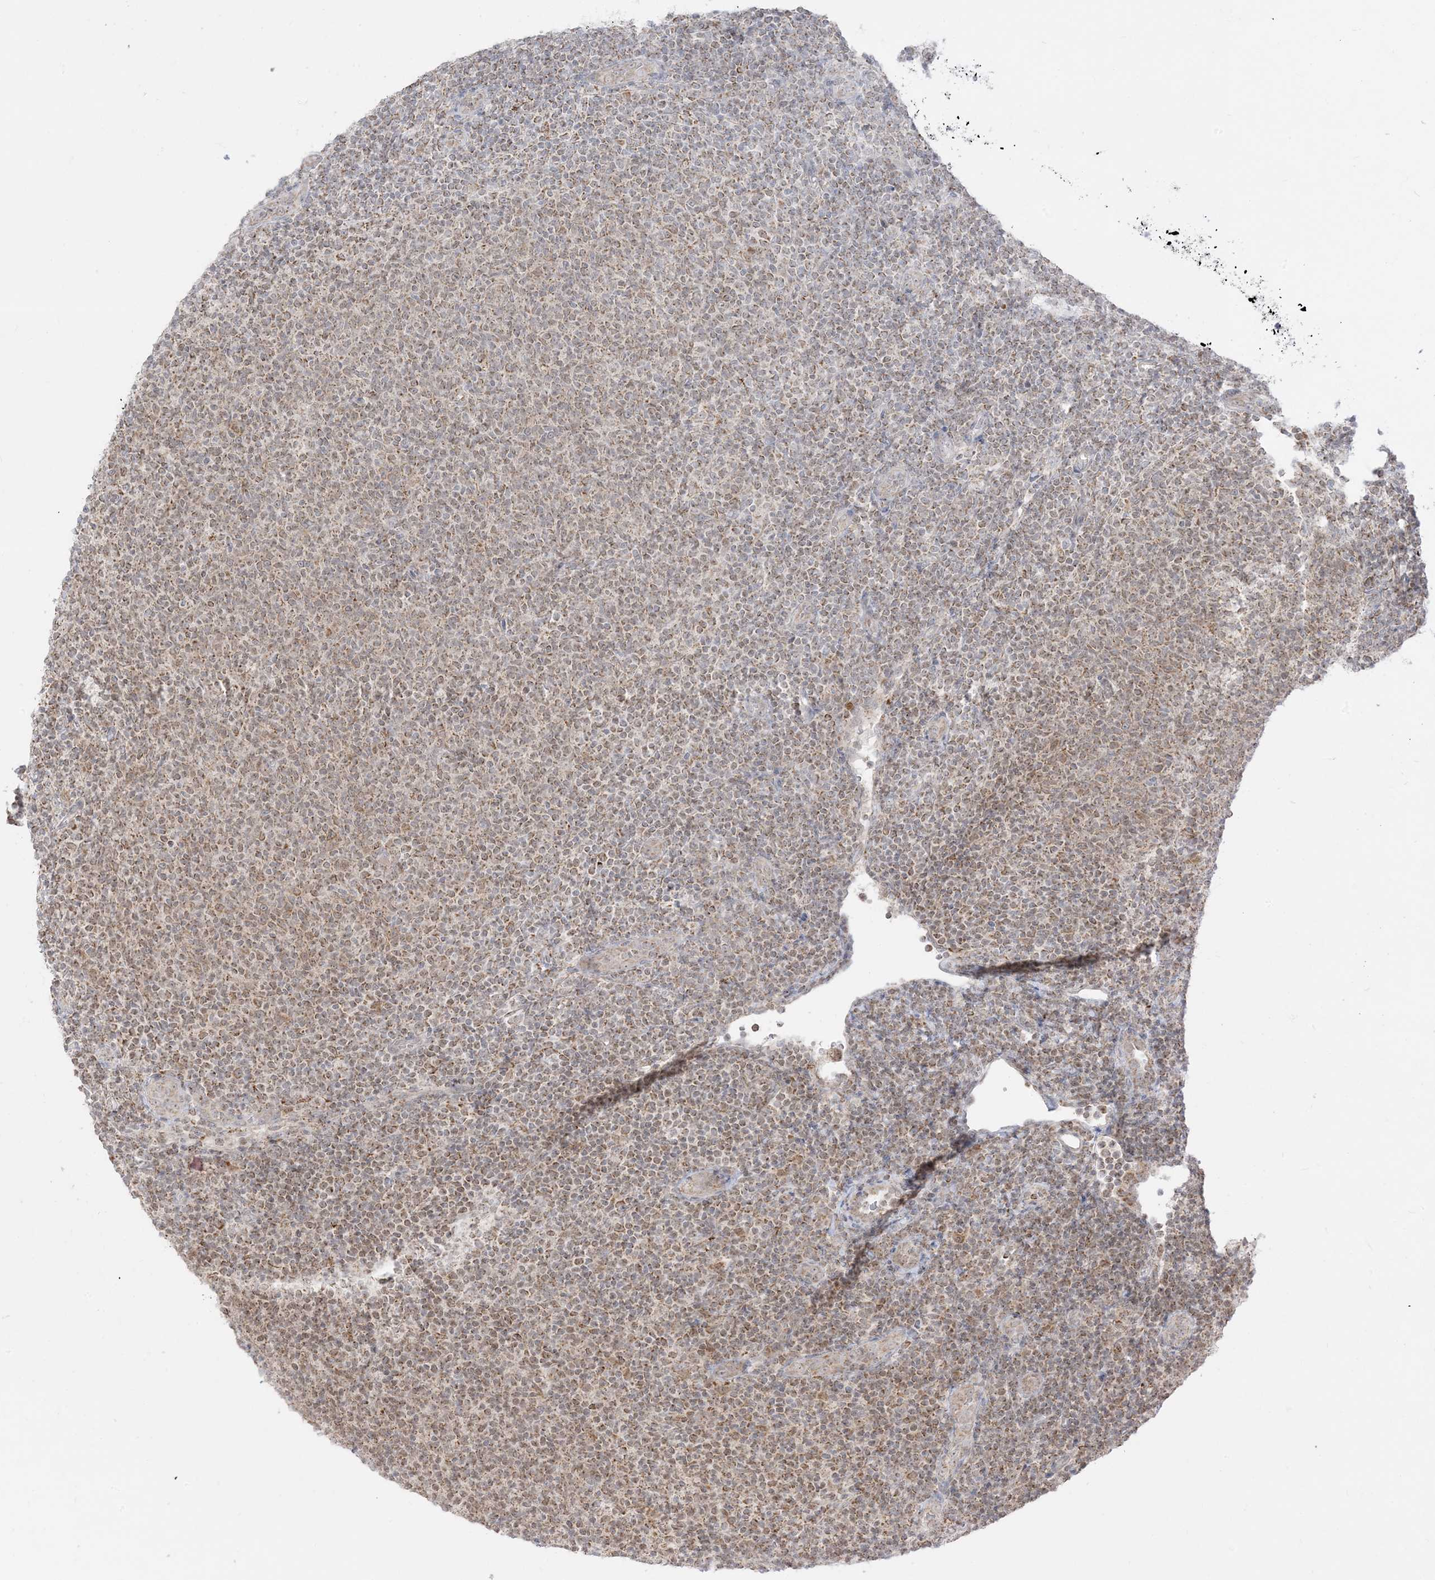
{"staining": {"intensity": "moderate", "quantity": ">75%", "location": "cytoplasmic/membranous"}, "tissue": "lymphoma", "cell_type": "Tumor cells", "image_type": "cancer", "snomed": [{"axis": "morphology", "description": "Malignant lymphoma, non-Hodgkin's type, Low grade"}, {"axis": "topography", "description": "Lymph node"}], "caption": "Immunohistochemistry histopathology image of lymphoma stained for a protein (brown), which reveals medium levels of moderate cytoplasmic/membranous staining in about >75% of tumor cells.", "gene": "KANSL3", "patient": {"sex": "male", "age": 66}}